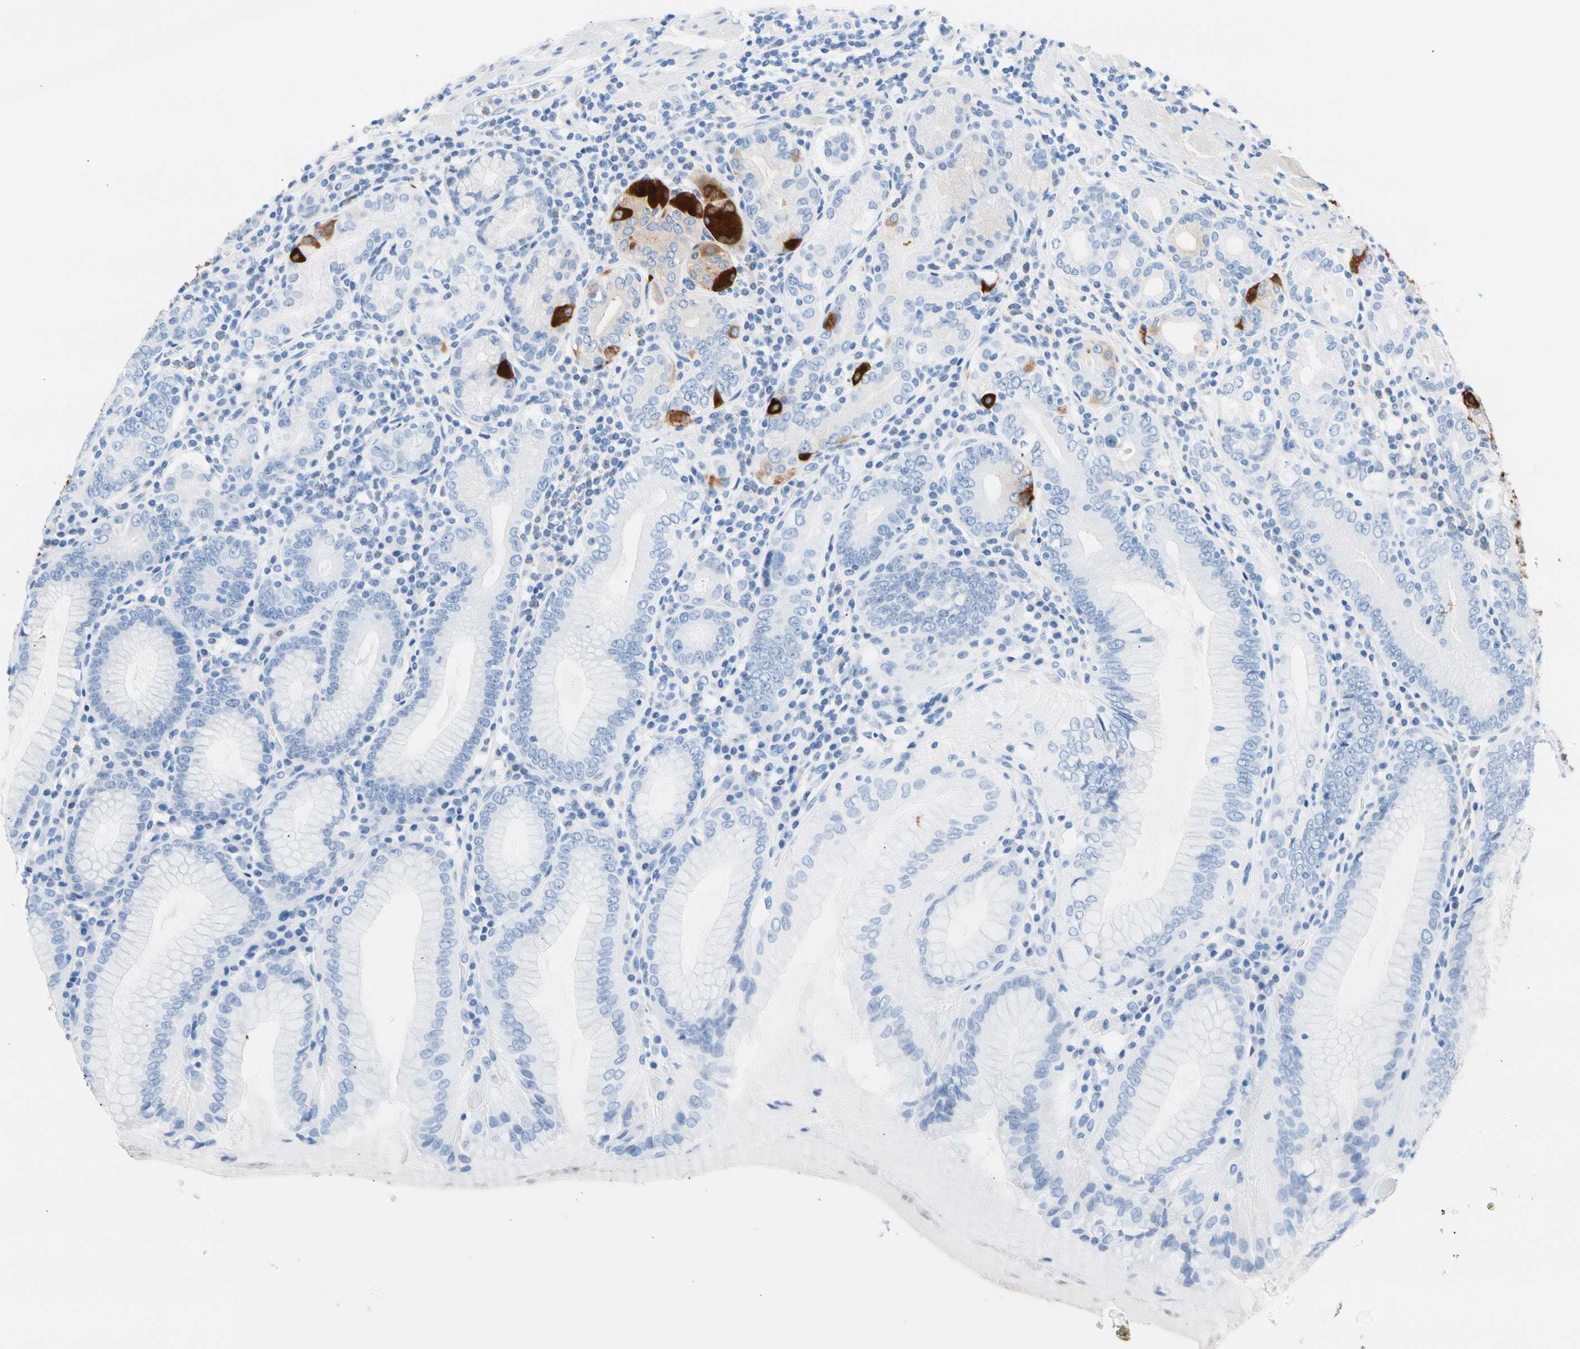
{"staining": {"intensity": "strong", "quantity": "<25%", "location": "cytoplasmic/membranous"}, "tissue": "stomach", "cell_type": "Glandular cells", "image_type": "normal", "snomed": [{"axis": "morphology", "description": "Normal tissue, NOS"}, {"axis": "topography", "description": "Stomach, lower"}], "caption": "Unremarkable stomach was stained to show a protein in brown. There is medium levels of strong cytoplasmic/membranous positivity in approximately <25% of glandular cells. The staining is performed using DAB brown chromogen to label protein expression. The nuclei are counter-stained blue using hematoxylin.", "gene": "CEL", "patient": {"sex": "female", "age": 76}}